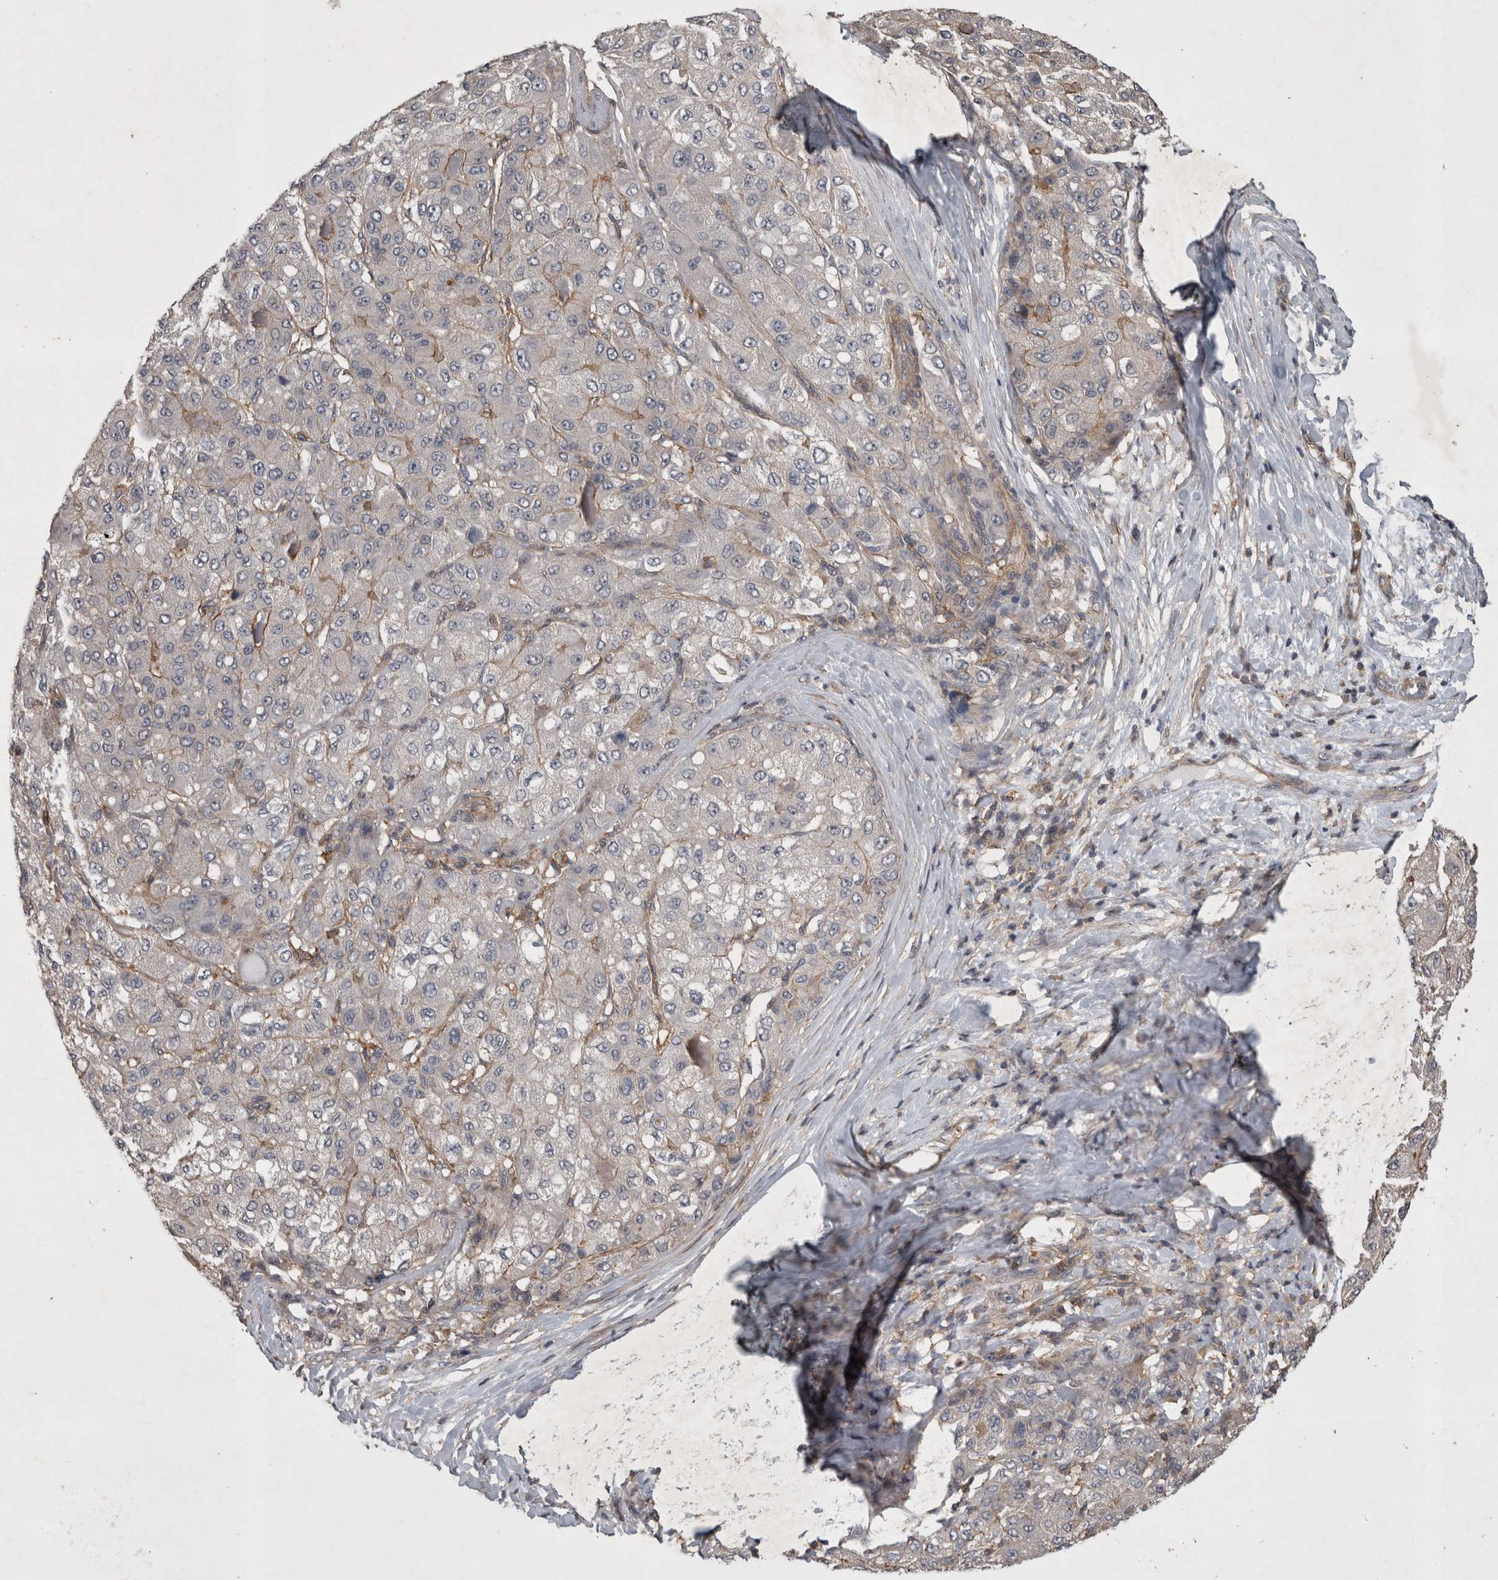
{"staining": {"intensity": "moderate", "quantity": "<25%", "location": "cytoplasmic/membranous"}, "tissue": "liver cancer", "cell_type": "Tumor cells", "image_type": "cancer", "snomed": [{"axis": "morphology", "description": "Carcinoma, Hepatocellular, NOS"}, {"axis": "topography", "description": "Liver"}], "caption": "Protein expression analysis of liver cancer (hepatocellular carcinoma) shows moderate cytoplasmic/membranous staining in approximately <25% of tumor cells.", "gene": "SPATA48", "patient": {"sex": "male", "age": 80}}